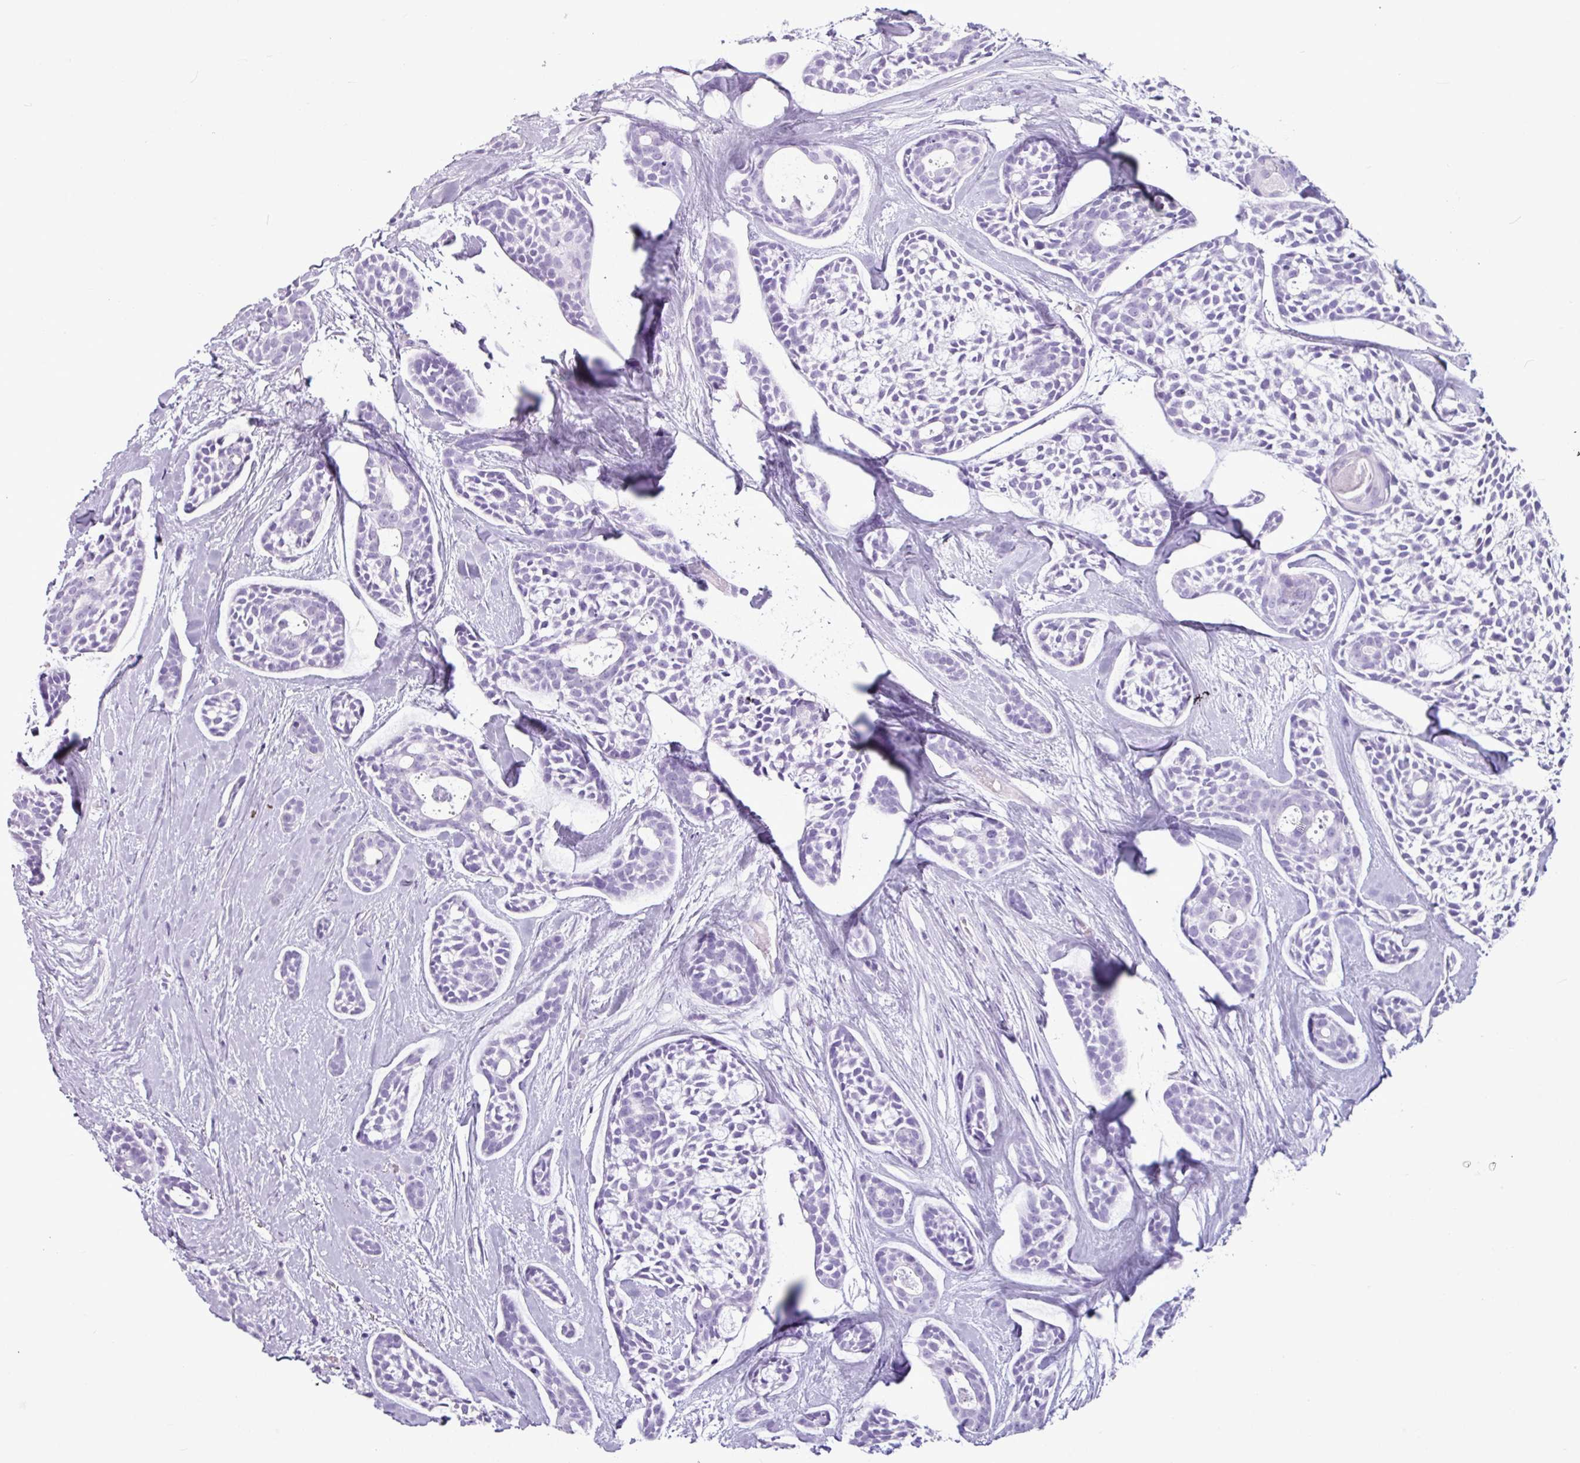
{"staining": {"intensity": "negative", "quantity": "none", "location": "none"}, "tissue": "head and neck cancer", "cell_type": "Tumor cells", "image_type": "cancer", "snomed": [{"axis": "morphology", "description": "Adenocarcinoma, NOS"}, {"axis": "topography", "description": "Subcutis"}, {"axis": "topography", "description": "Head-Neck"}], "caption": "Immunohistochemistry of human head and neck adenocarcinoma exhibits no expression in tumor cells. (DAB (3,3'-diaminobenzidine) IHC visualized using brightfield microscopy, high magnification).", "gene": "AMY1B", "patient": {"sex": "female", "age": 73}}